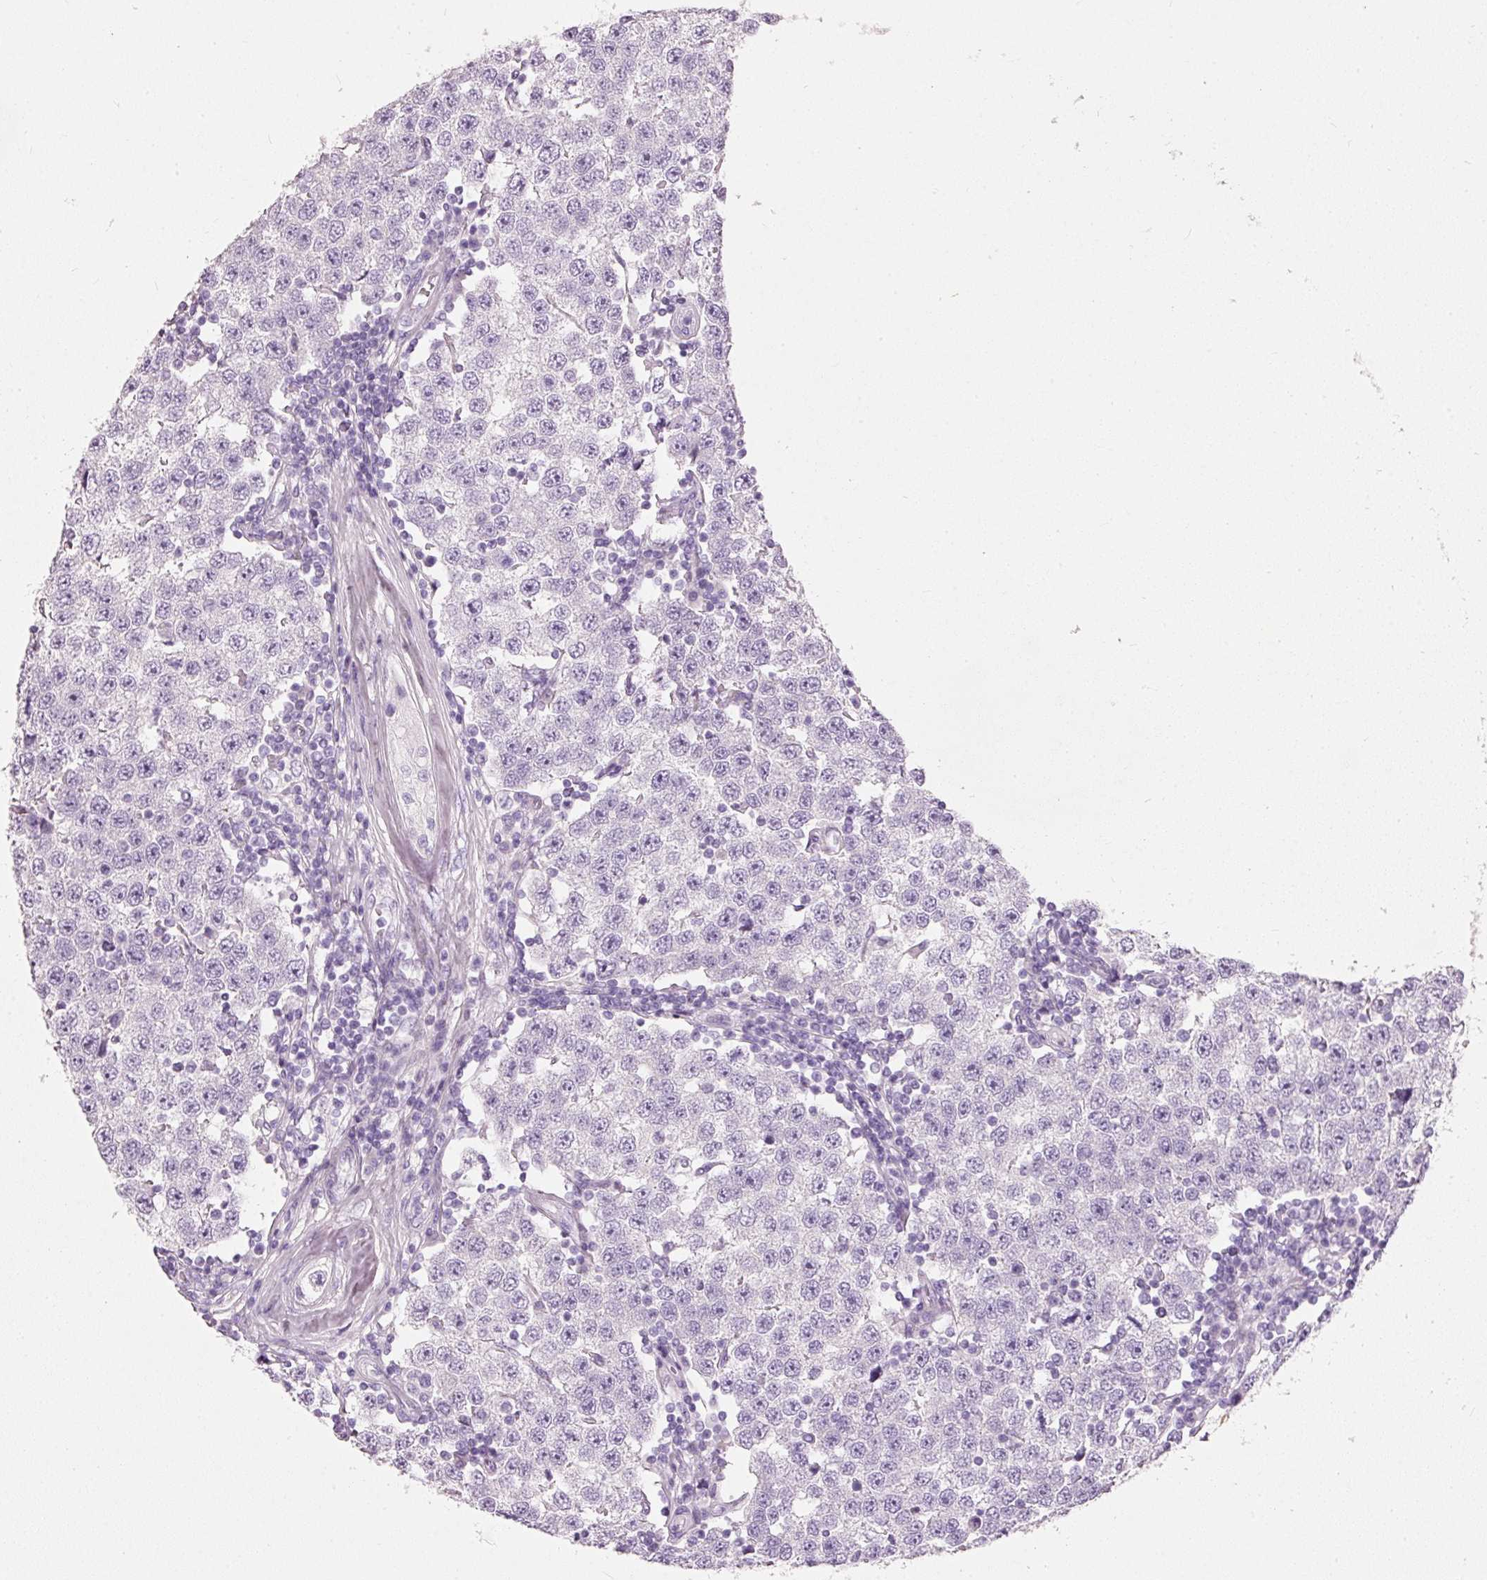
{"staining": {"intensity": "negative", "quantity": "none", "location": "none"}, "tissue": "testis cancer", "cell_type": "Tumor cells", "image_type": "cancer", "snomed": [{"axis": "morphology", "description": "Seminoma, NOS"}, {"axis": "topography", "description": "Testis"}], "caption": "IHC image of human testis cancer stained for a protein (brown), which demonstrates no positivity in tumor cells.", "gene": "PDXDC1", "patient": {"sex": "male", "age": 34}}